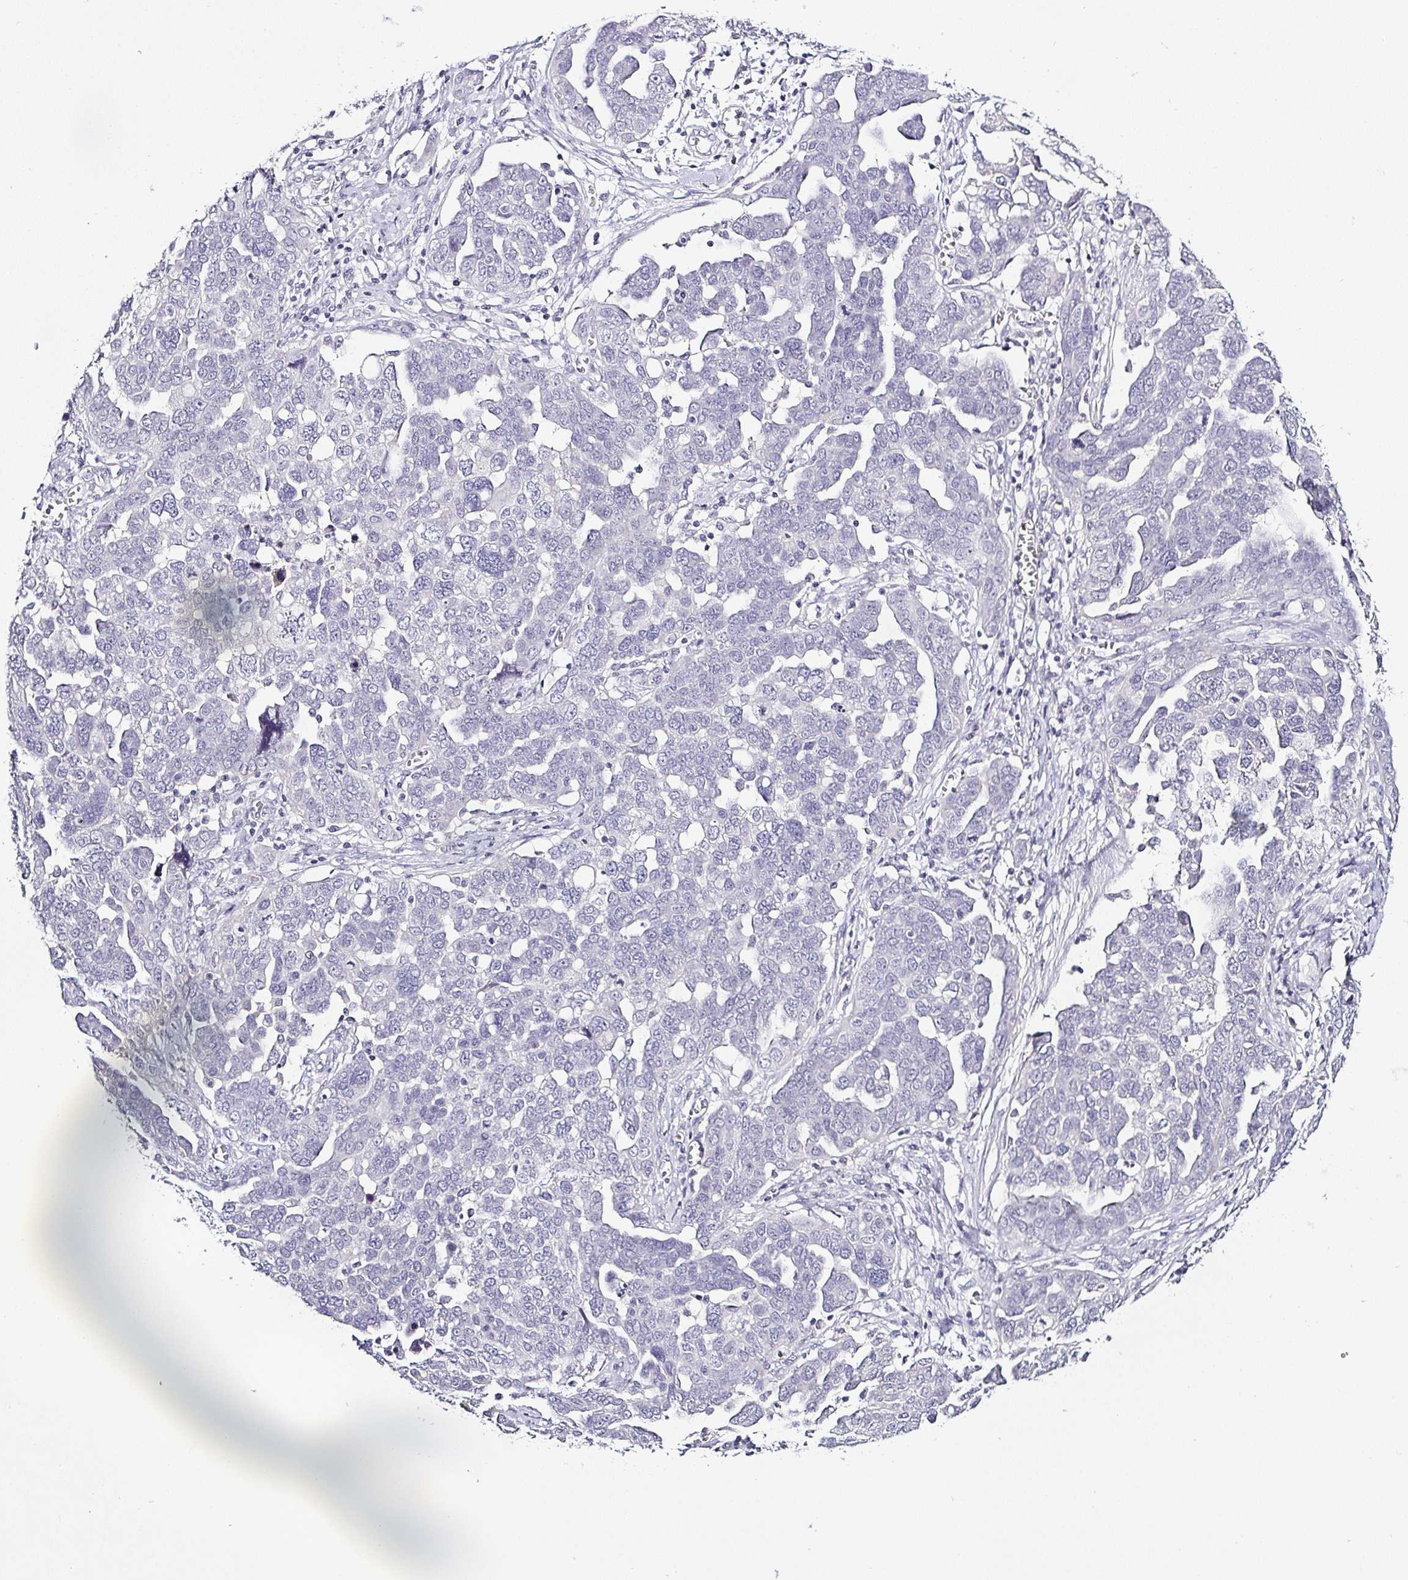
{"staining": {"intensity": "negative", "quantity": "none", "location": "none"}, "tissue": "ovarian cancer", "cell_type": "Tumor cells", "image_type": "cancer", "snomed": [{"axis": "morphology", "description": "Cystadenocarcinoma, serous, NOS"}, {"axis": "topography", "description": "Ovary"}], "caption": "Micrograph shows no protein positivity in tumor cells of serous cystadenocarcinoma (ovarian) tissue. (DAB IHC visualized using brightfield microscopy, high magnification).", "gene": "SERPINB3", "patient": {"sex": "female", "age": 59}}